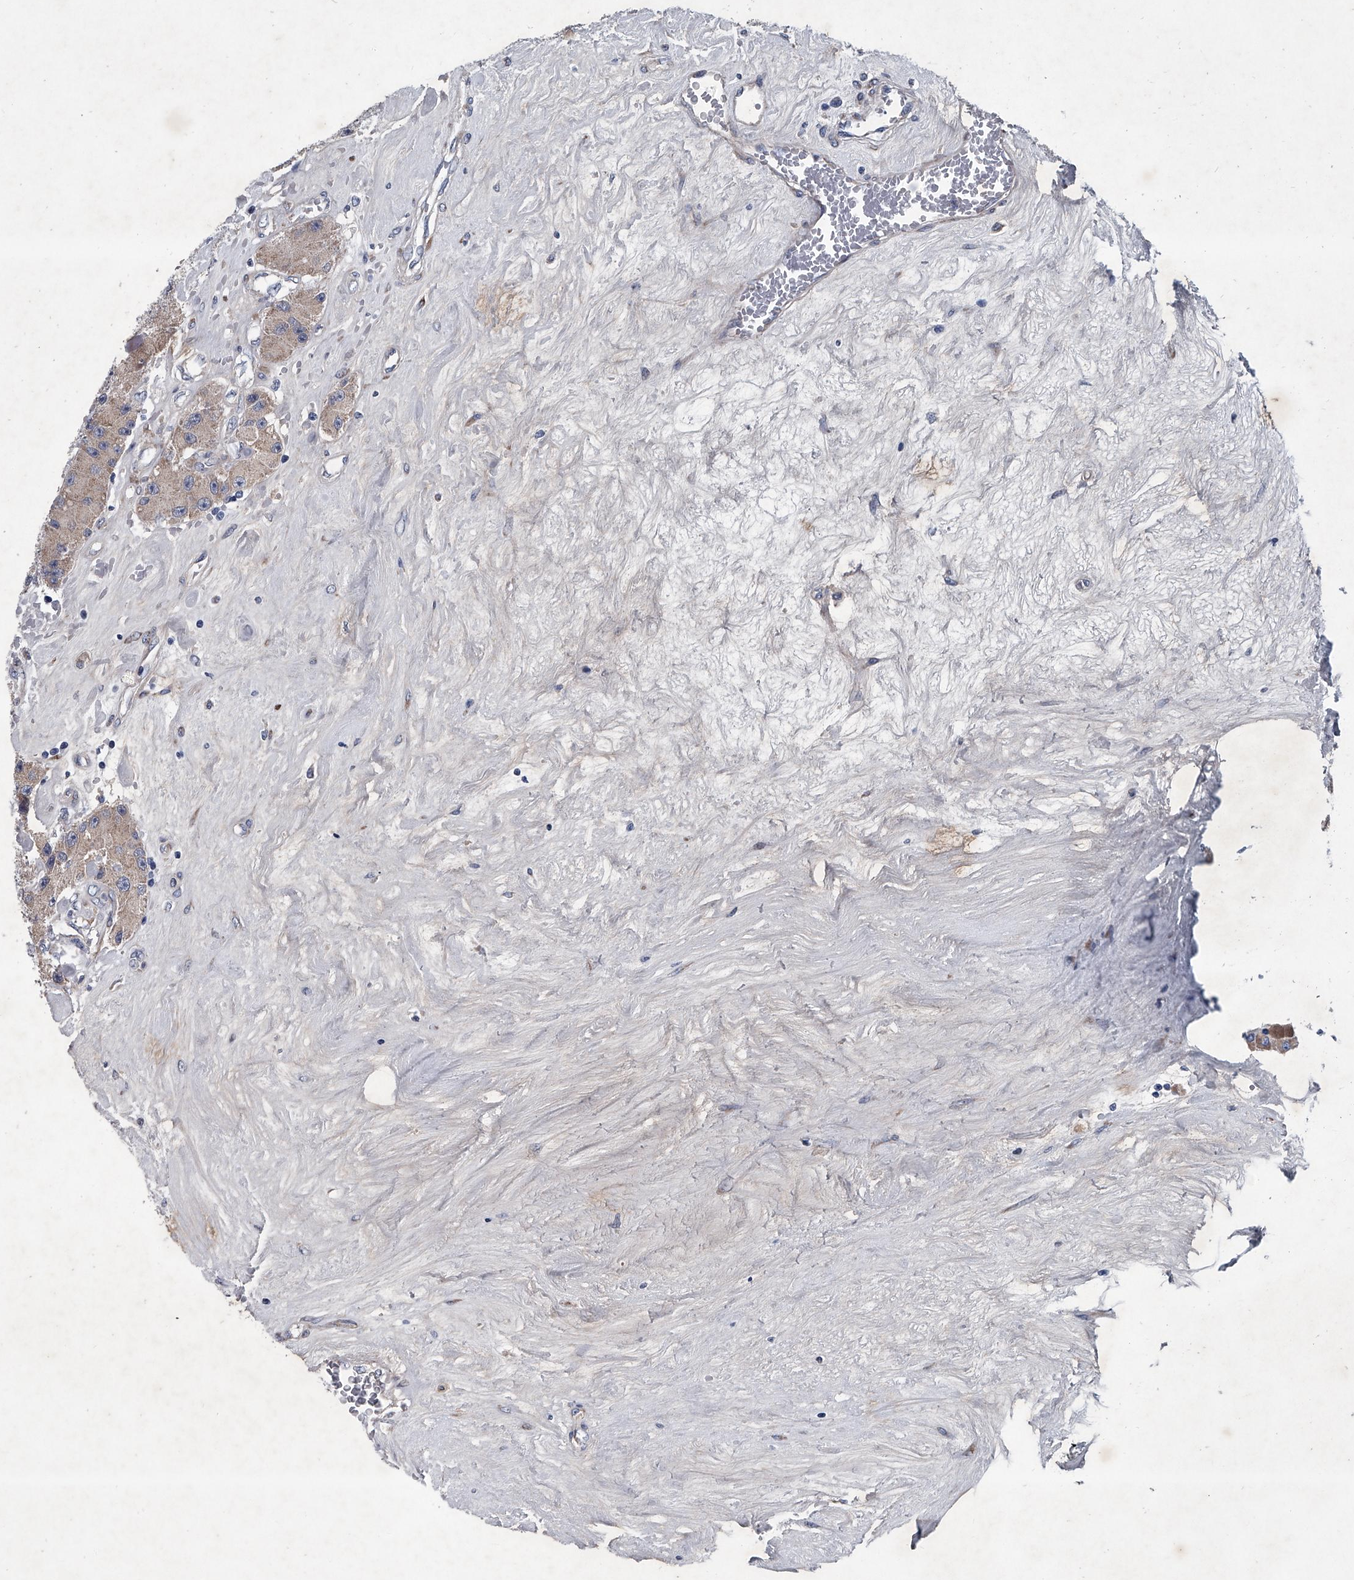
{"staining": {"intensity": "negative", "quantity": "none", "location": "none"}, "tissue": "carcinoid", "cell_type": "Tumor cells", "image_type": "cancer", "snomed": [{"axis": "morphology", "description": "Carcinoid, malignant, NOS"}, {"axis": "topography", "description": "Pancreas"}], "caption": "This is an IHC micrograph of human malignant carcinoid. There is no expression in tumor cells.", "gene": "ABCG1", "patient": {"sex": "male", "age": 41}}